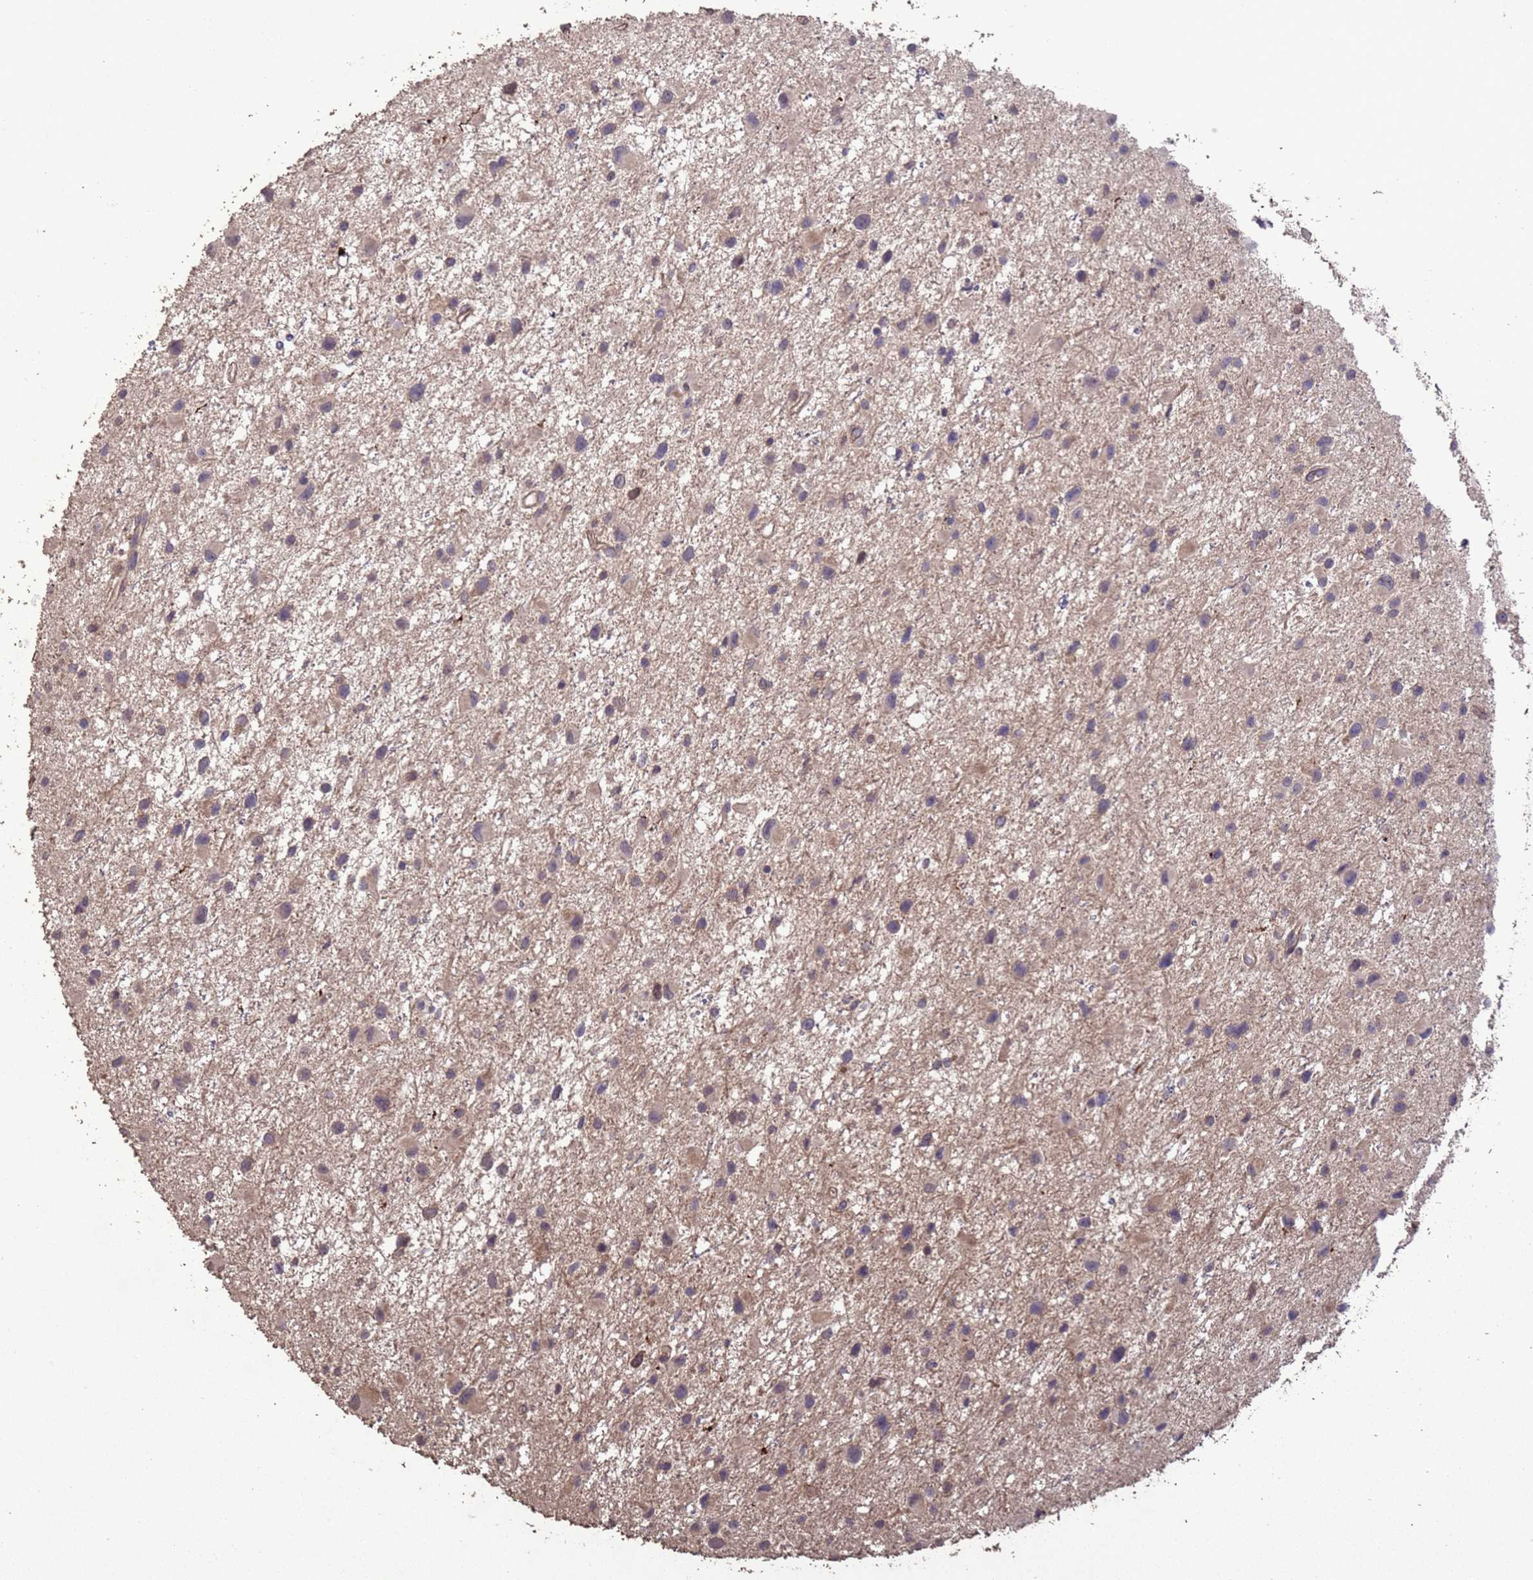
{"staining": {"intensity": "weak", "quantity": "25%-75%", "location": "cytoplasmic/membranous"}, "tissue": "glioma", "cell_type": "Tumor cells", "image_type": "cancer", "snomed": [{"axis": "morphology", "description": "Glioma, malignant, Low grade"}, {"axis": "topography", "description": "Brain"}], "caption": "Immunohistochemistry (IHC) photomicrograph of human malignant low-grade glioma stained for a protein (brown), which shows low levels of weak cytoplasmic/membranous expression in approximately 25%-75% of tumor cells.", "gene": "SLC9B2", "patient": {"sex": "female", "age": 32}}